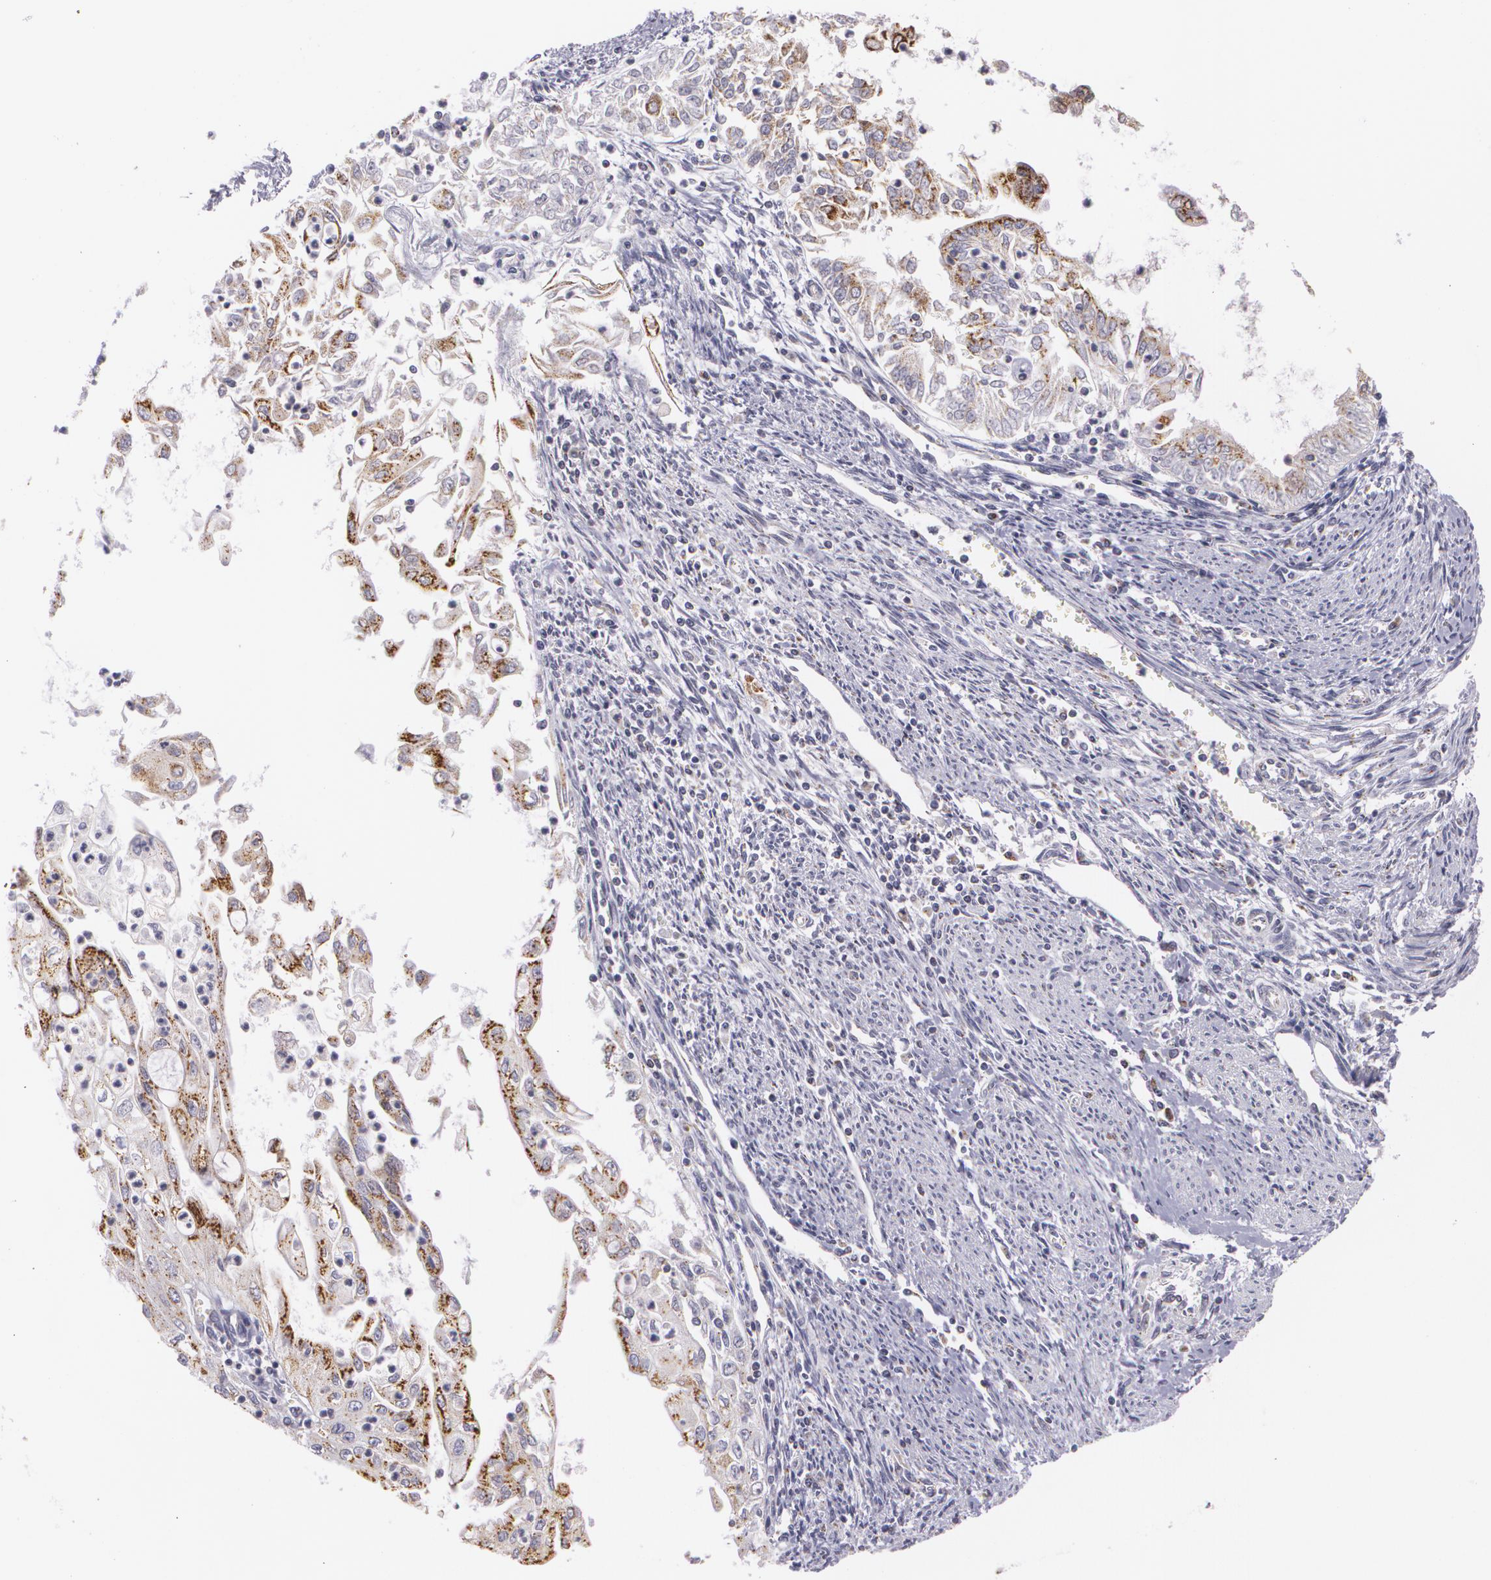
{"staining": {"intensity": "moderate", "quantity": ">75%", "location": "cytoplasmic/membranous"}, "tissue": "endometrial cancer", "cell_type": "Tumor cells", "image_type": "cancer", "snomed": [{"axis": "morphology", "description": "Adenocarcinoma, NOS"}, {"axis": "topography", "description": "Endometrium"}], "caption": "Immunohistochemistry (DAB) staining of endometrial cancer demonstrates moderate cytoplasmic/membranous protein staining in approximately >75% of tumor cells.", "gene": "CILK1", "patient": {"sex": "female", "age": 75}}